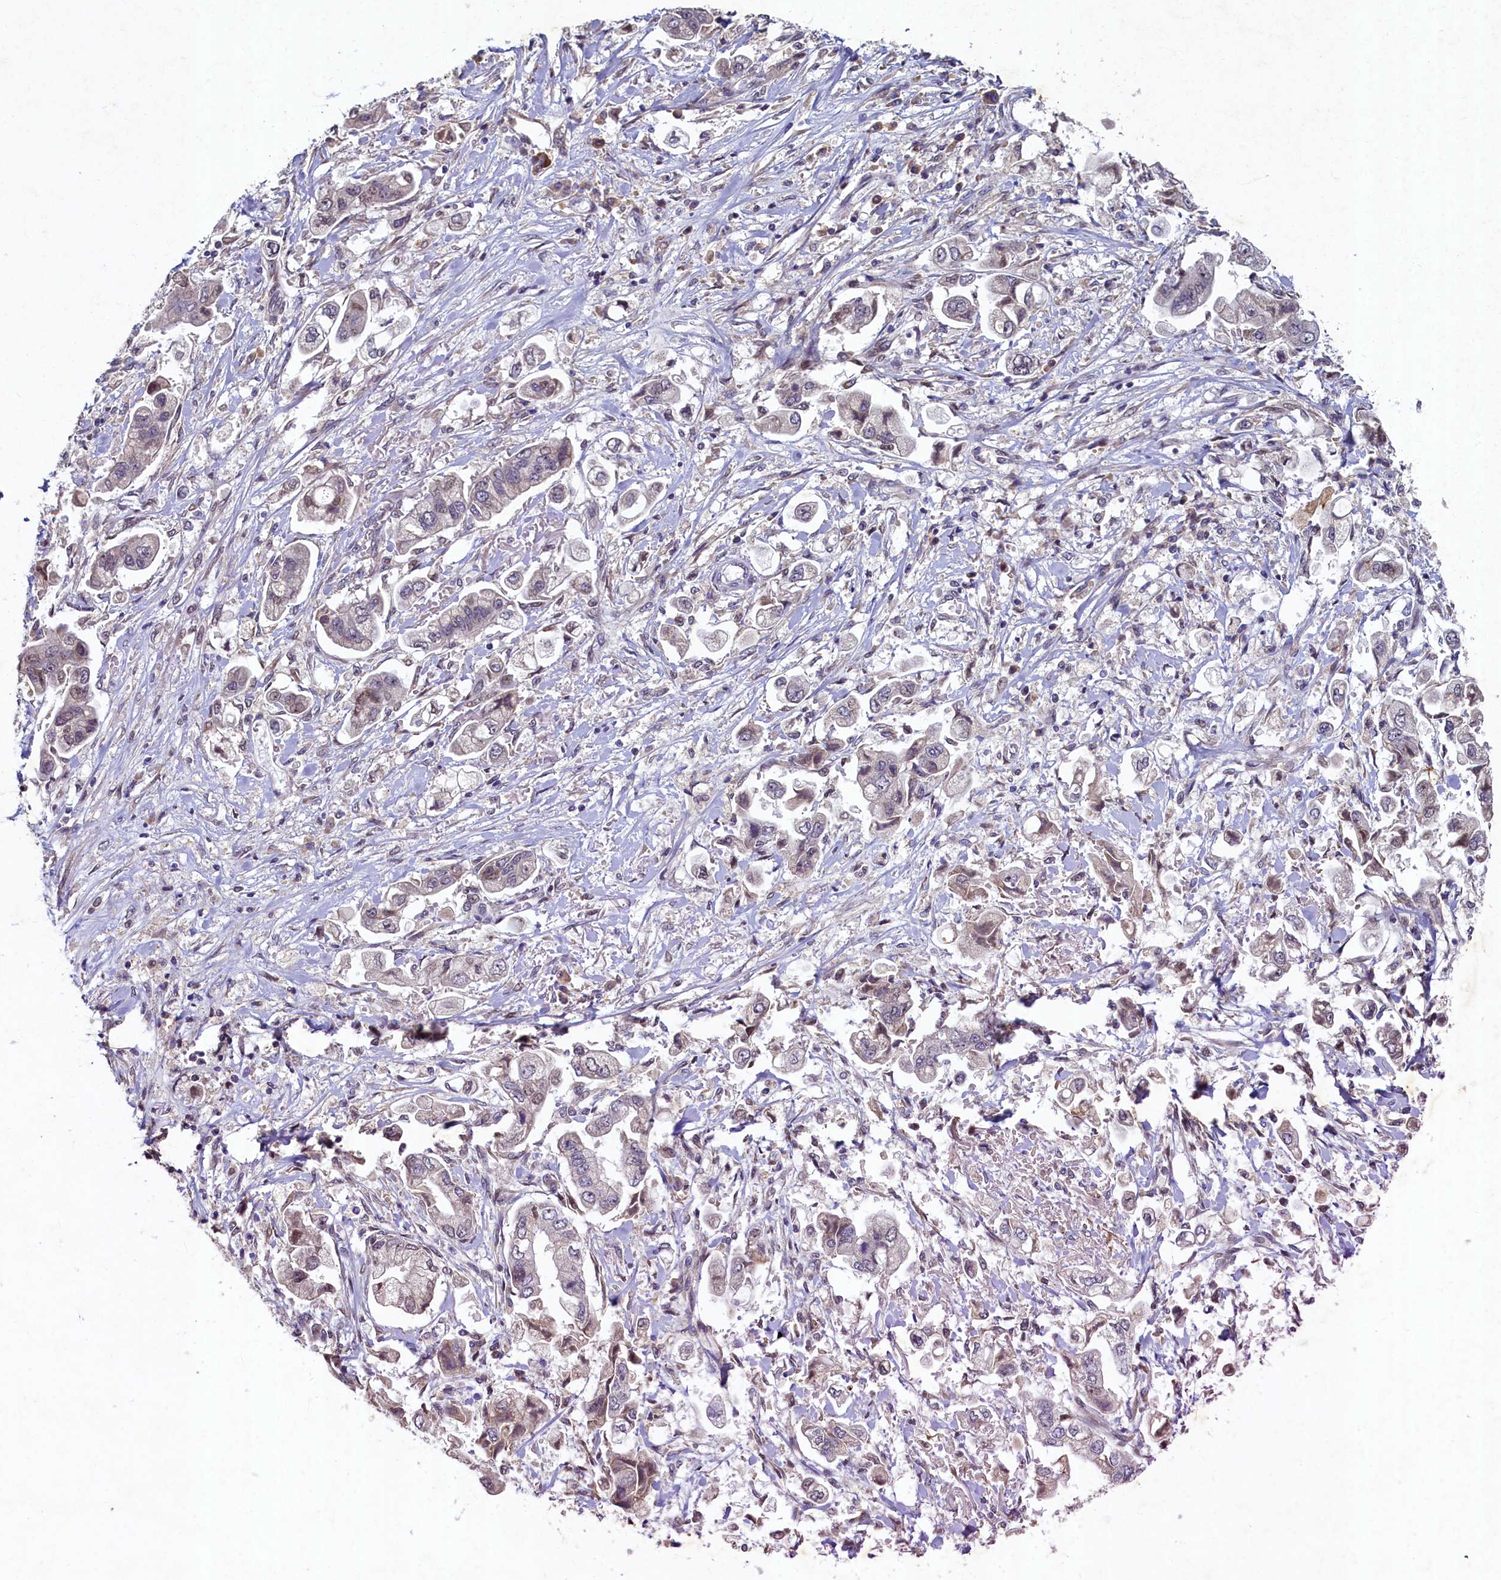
{"staining": {"intensity": "moderate", "quantity": "<25%", "location": "nuclear"}, "tissue": "stomach cancer", "cell_type": "Tumor cells", "image_type": "cancer", "snomed": [{"axis": "morphology", "description": "Adenocarcinoma, NOS"}, {"axis": "topography", "description": "Stomach"}], "caption": "Immunohistochemical staining of human stomach adenocarcinoma reveals low levels of moderate nuclear expression in about <25% of tumor cells.", "gene": "LATS2", "patient": {"sex": "male", "age": 62}}